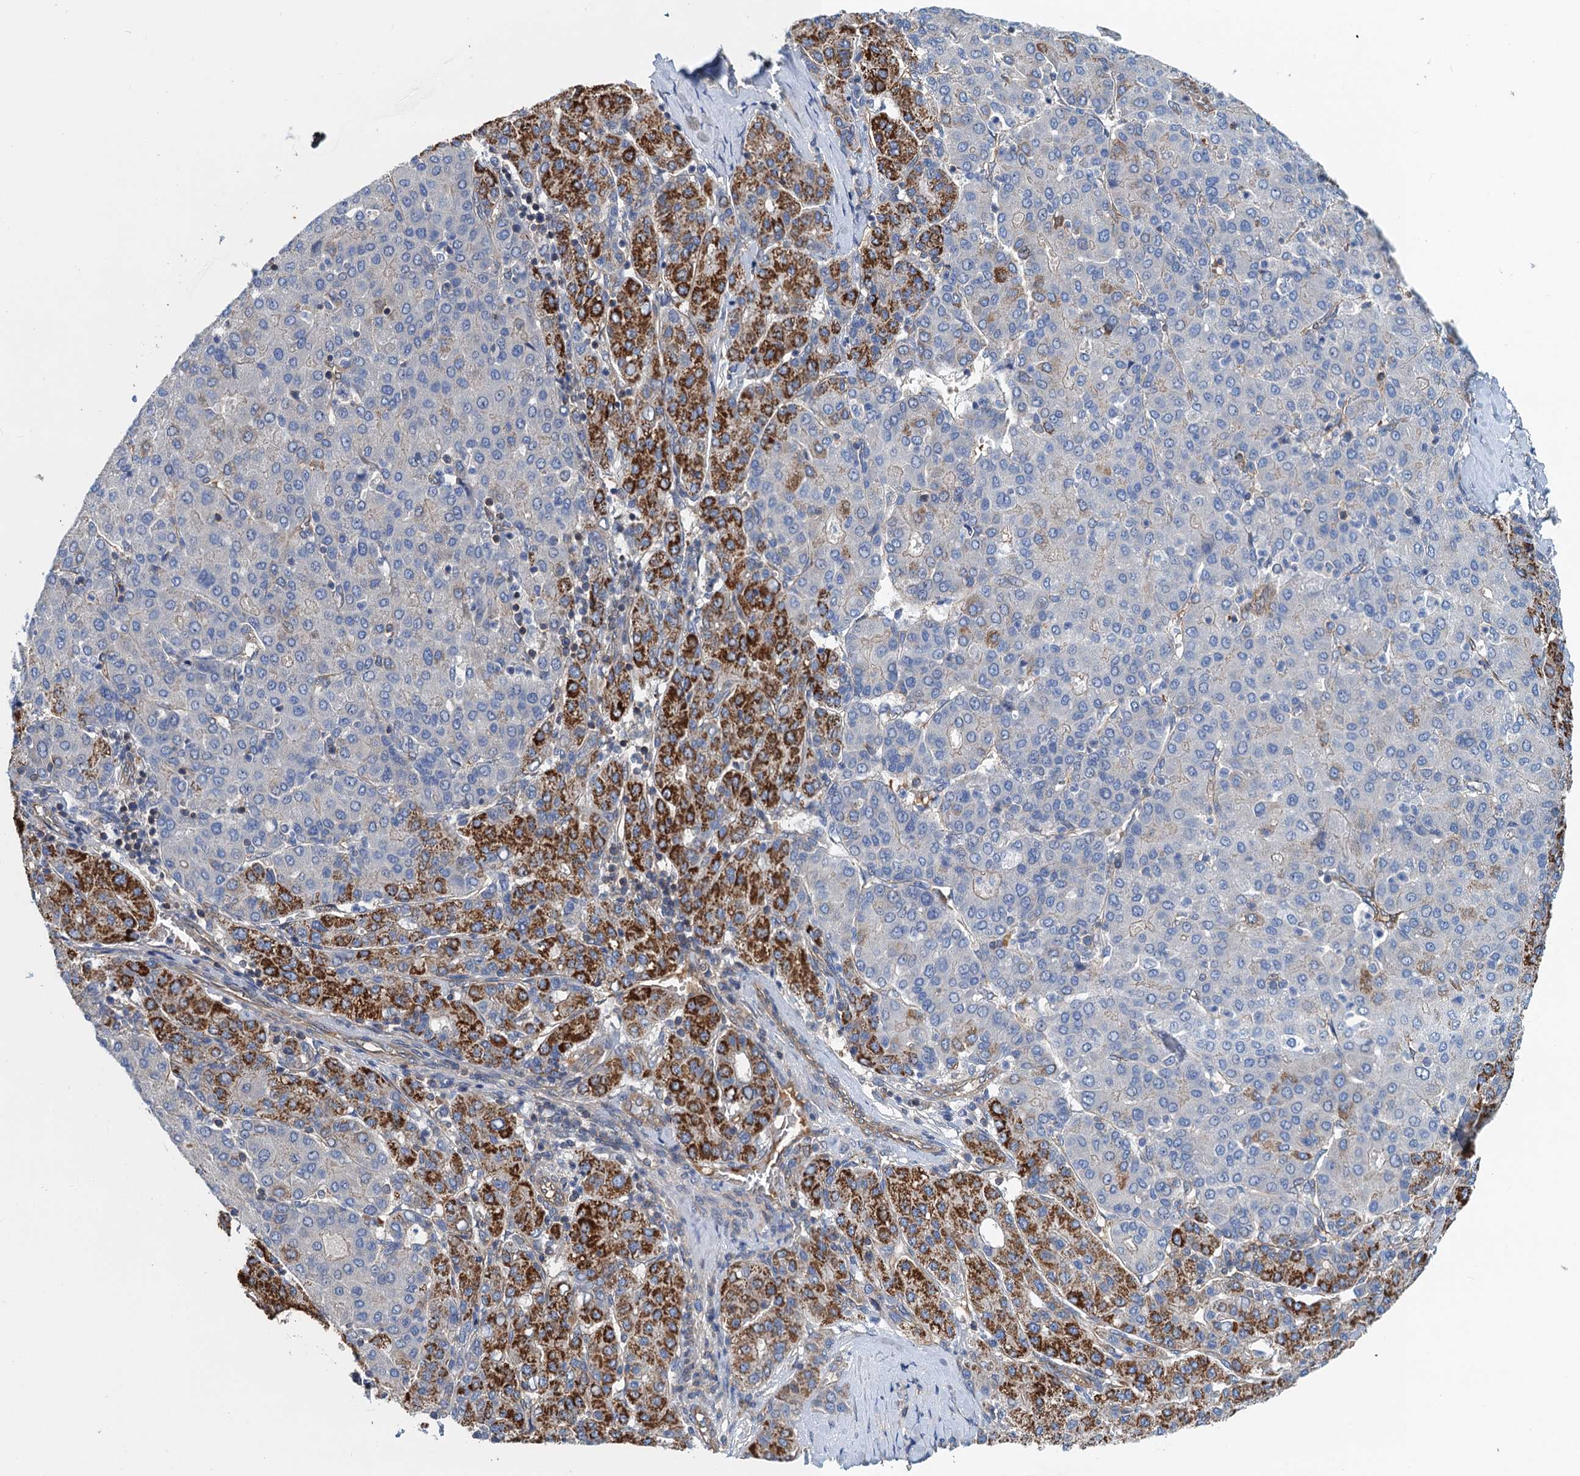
{"staining": {"intensity": "strong", "quantity": "25%-75%", "location": "cytoplasmic/membranous"}, "tissue": "liver cancer", "cell_type": "Tumor cells", "image_type": "cancer", "snomed": [{"axis": "morphology", "description": "Carcinoma, Hepatocellular, NOS"}, {"axis": "topography", "description": "Liver"}], "caption": "Liver cancer (hepatocellular carcinoma) stained for a protein reveals strong cytoplasmic/membranous positivity in tumor cells.", "gene": "ROGDI", "patient": {"sex": "male", "age": 65}}